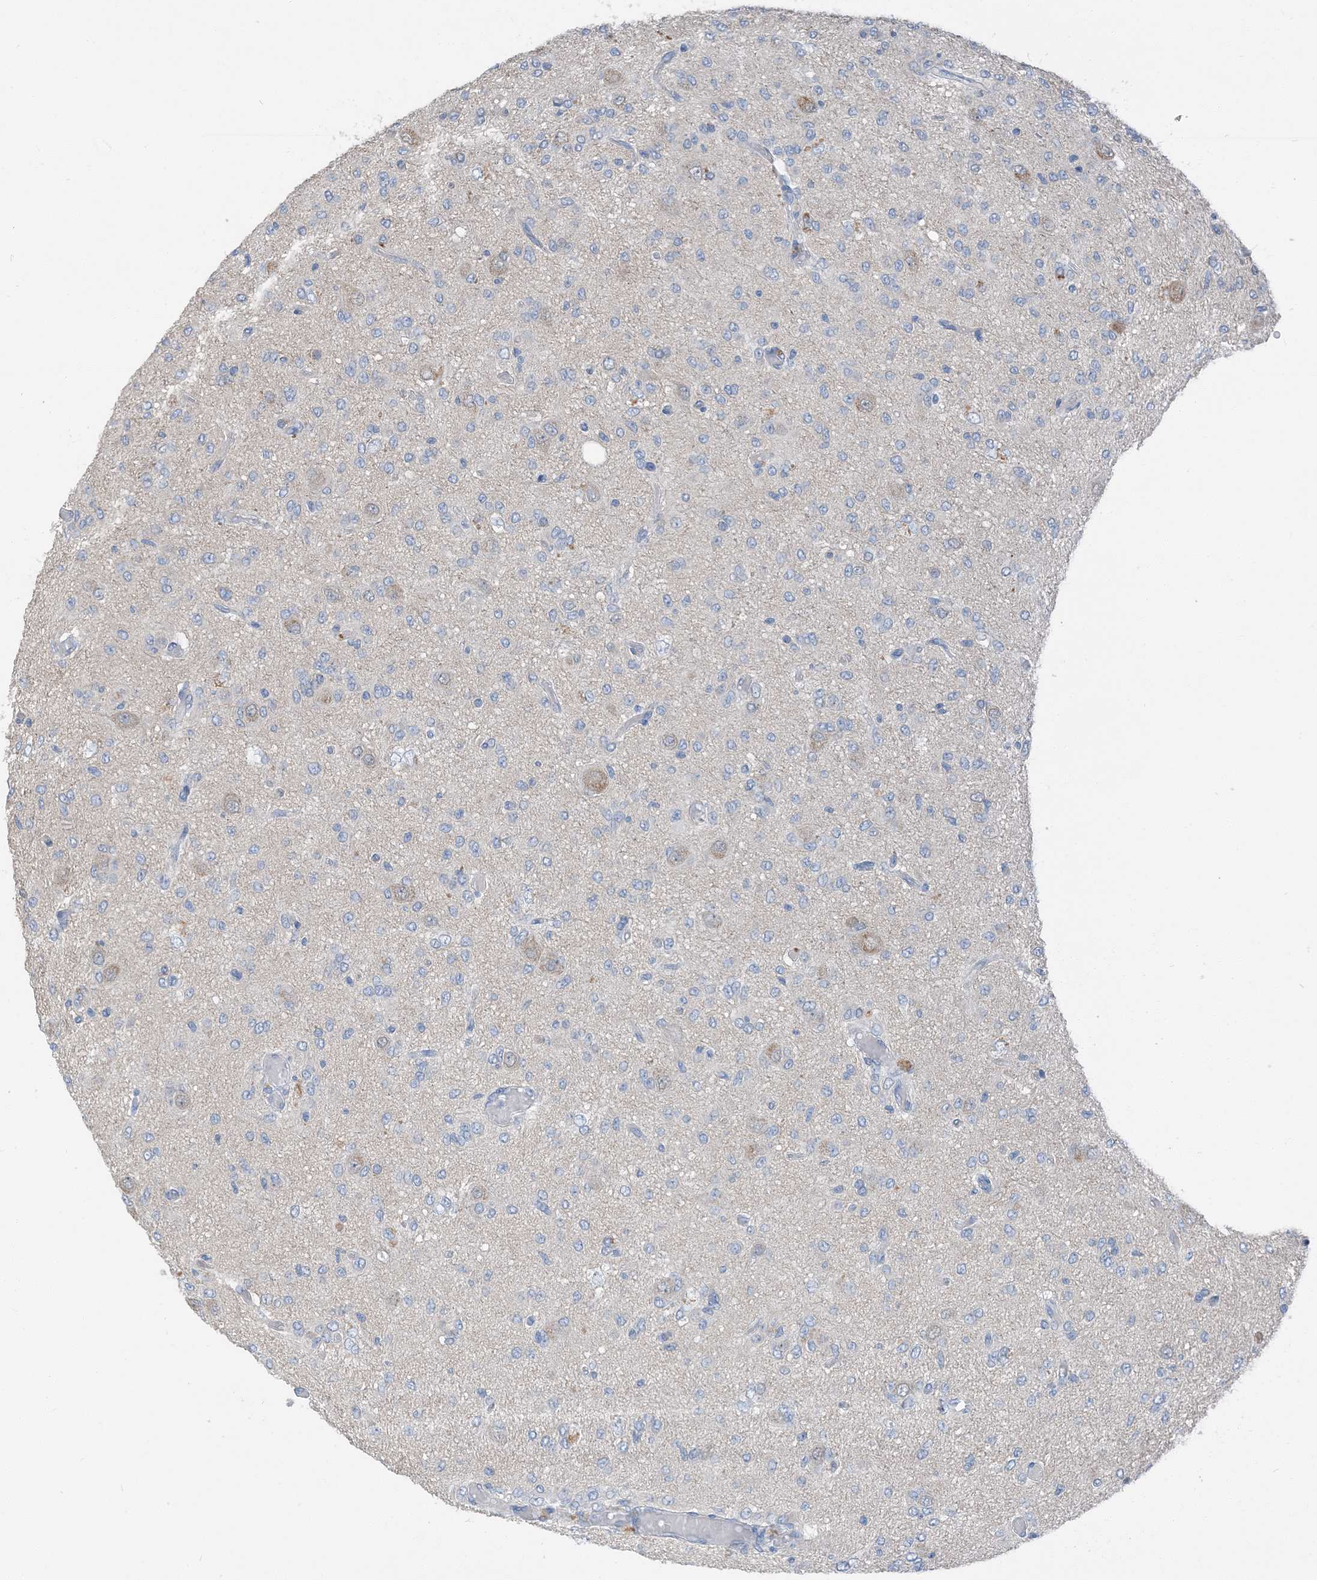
{"staining": {"intensity": "negative", "quantity": "none", "location": "none"}, "tissue": "glioma", "cell_type": "Tumor cells", "image_type": "cancer", "snomed": [{"axis": "morphology", "description": "Glioma, malignant, High grade"}, {"axis": "topography", "description": "Brain"}], "caption": "An immunohistochemistry (IHC) micrograph of glioma is shown. There is no staining in tumor cells of glioma.", "gene": "NCOA7", "patient": {"sex": "female", "age": 59}}